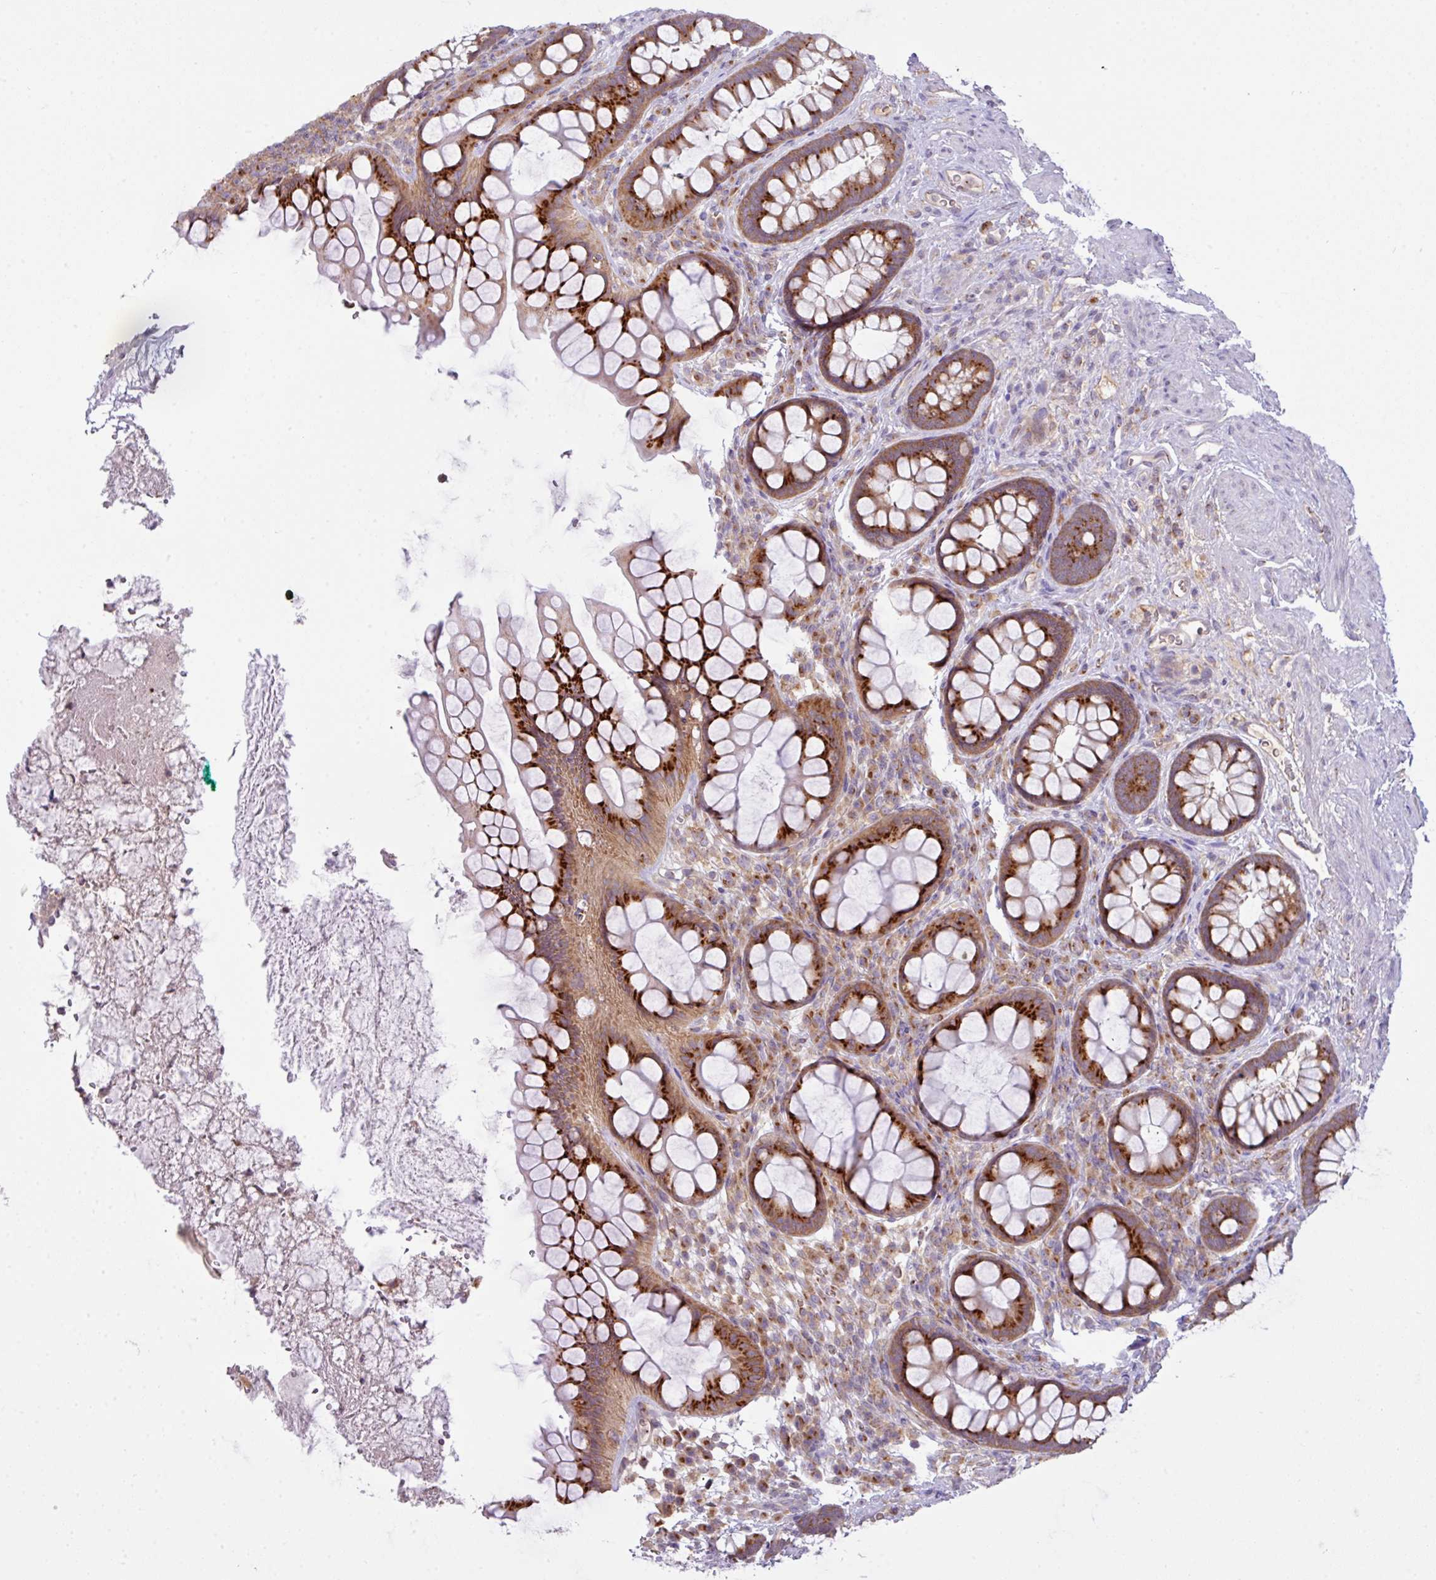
{"staining": {"intensity": "strong", "quantity": "25%-75%", "location": "cytoplasmic/membranous"}, "tissue": "rectum", "cell_type": "Glandular cells", "image_type": "normal", "snomed": [{"axis": "morphology", "description": "Normal tissue, NOS"}, {"axis": "topography", "description": "Rectum"}, {"axis": "topography", "description": "Peripheral nerve tissue"}], "caption": "The micrograph exhibits staining of benign rectum, revealing strong cytoplasmic/membranous protein staining (brown color) within glandular cells.", "gene": "VTI1A", "patient": {"sex": "female", "age": 69}}